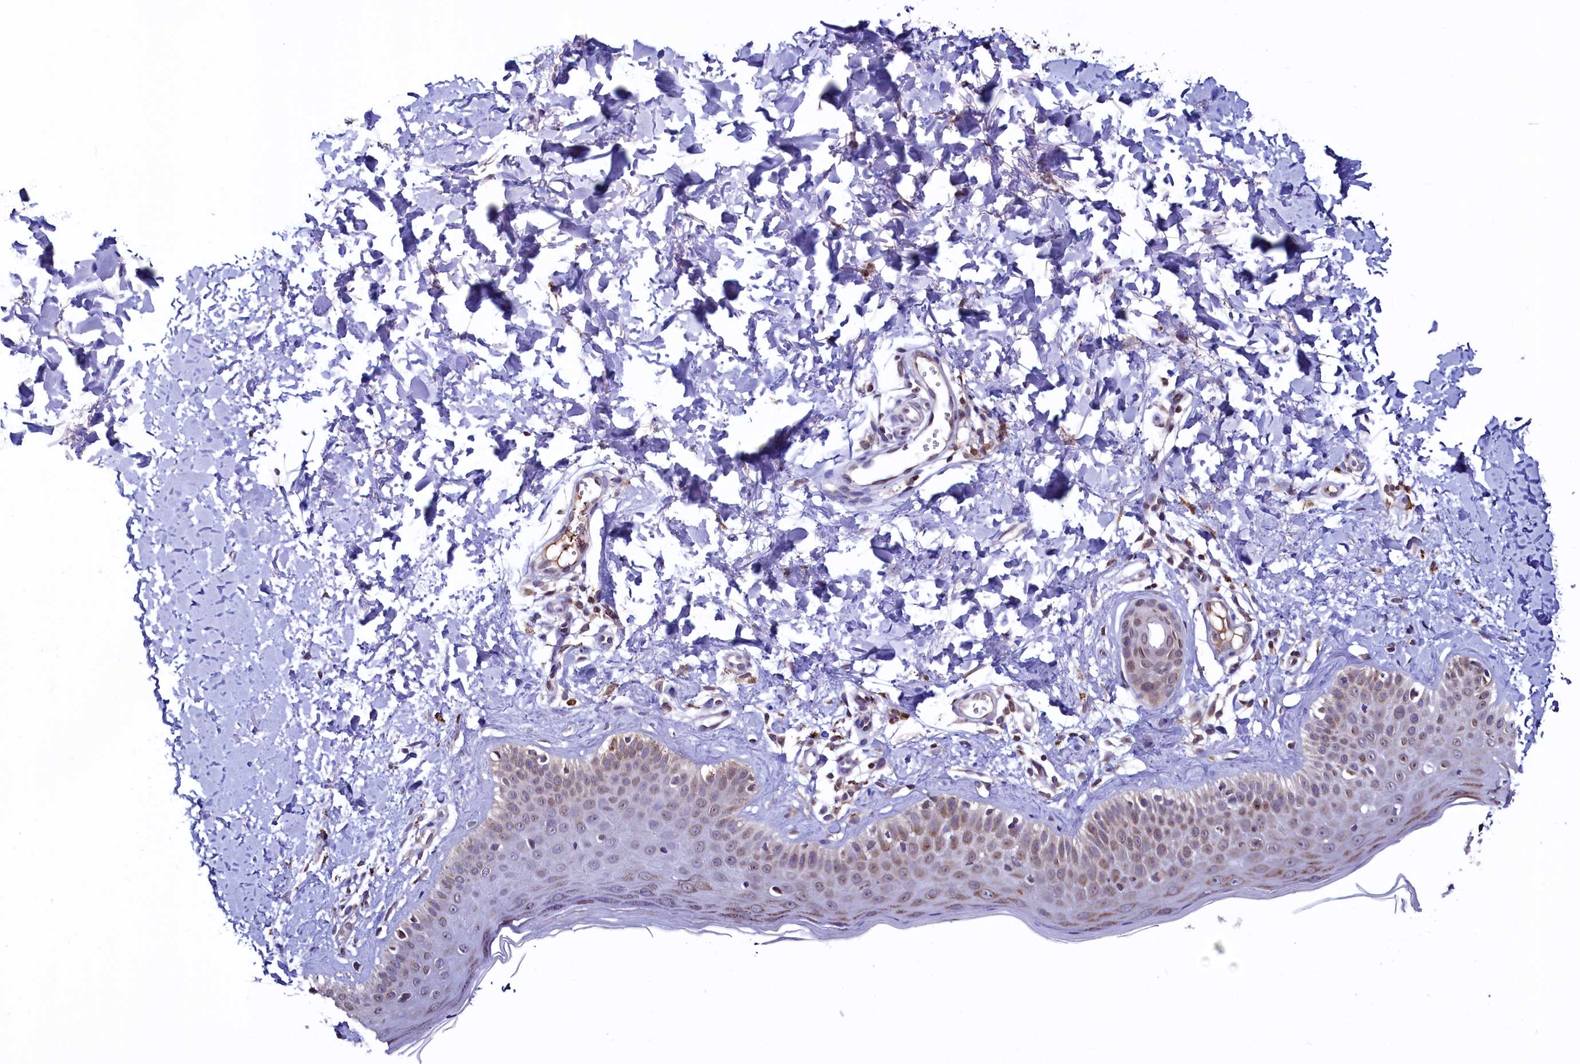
{"staining": {"intensity": "moderate", "quantity": ">75%", "location": "cytoplasmic/membranous"}, "tissue": "skin", "cell_type": "Fibroblasts", "image_type": "normal", "snomed": [{"axis": "morphology", "description": "Normal tissue, NOS"}, {"axis": "topography", "description": "Skin"}], "caption": "Human skin stained for a protein (brown) exhibits moderate cytoplasmic/membranous positive positivity in about >75% of fibroblasts.", "gene": "HAND1", "patient": {"sex": "male", "age": 52}}